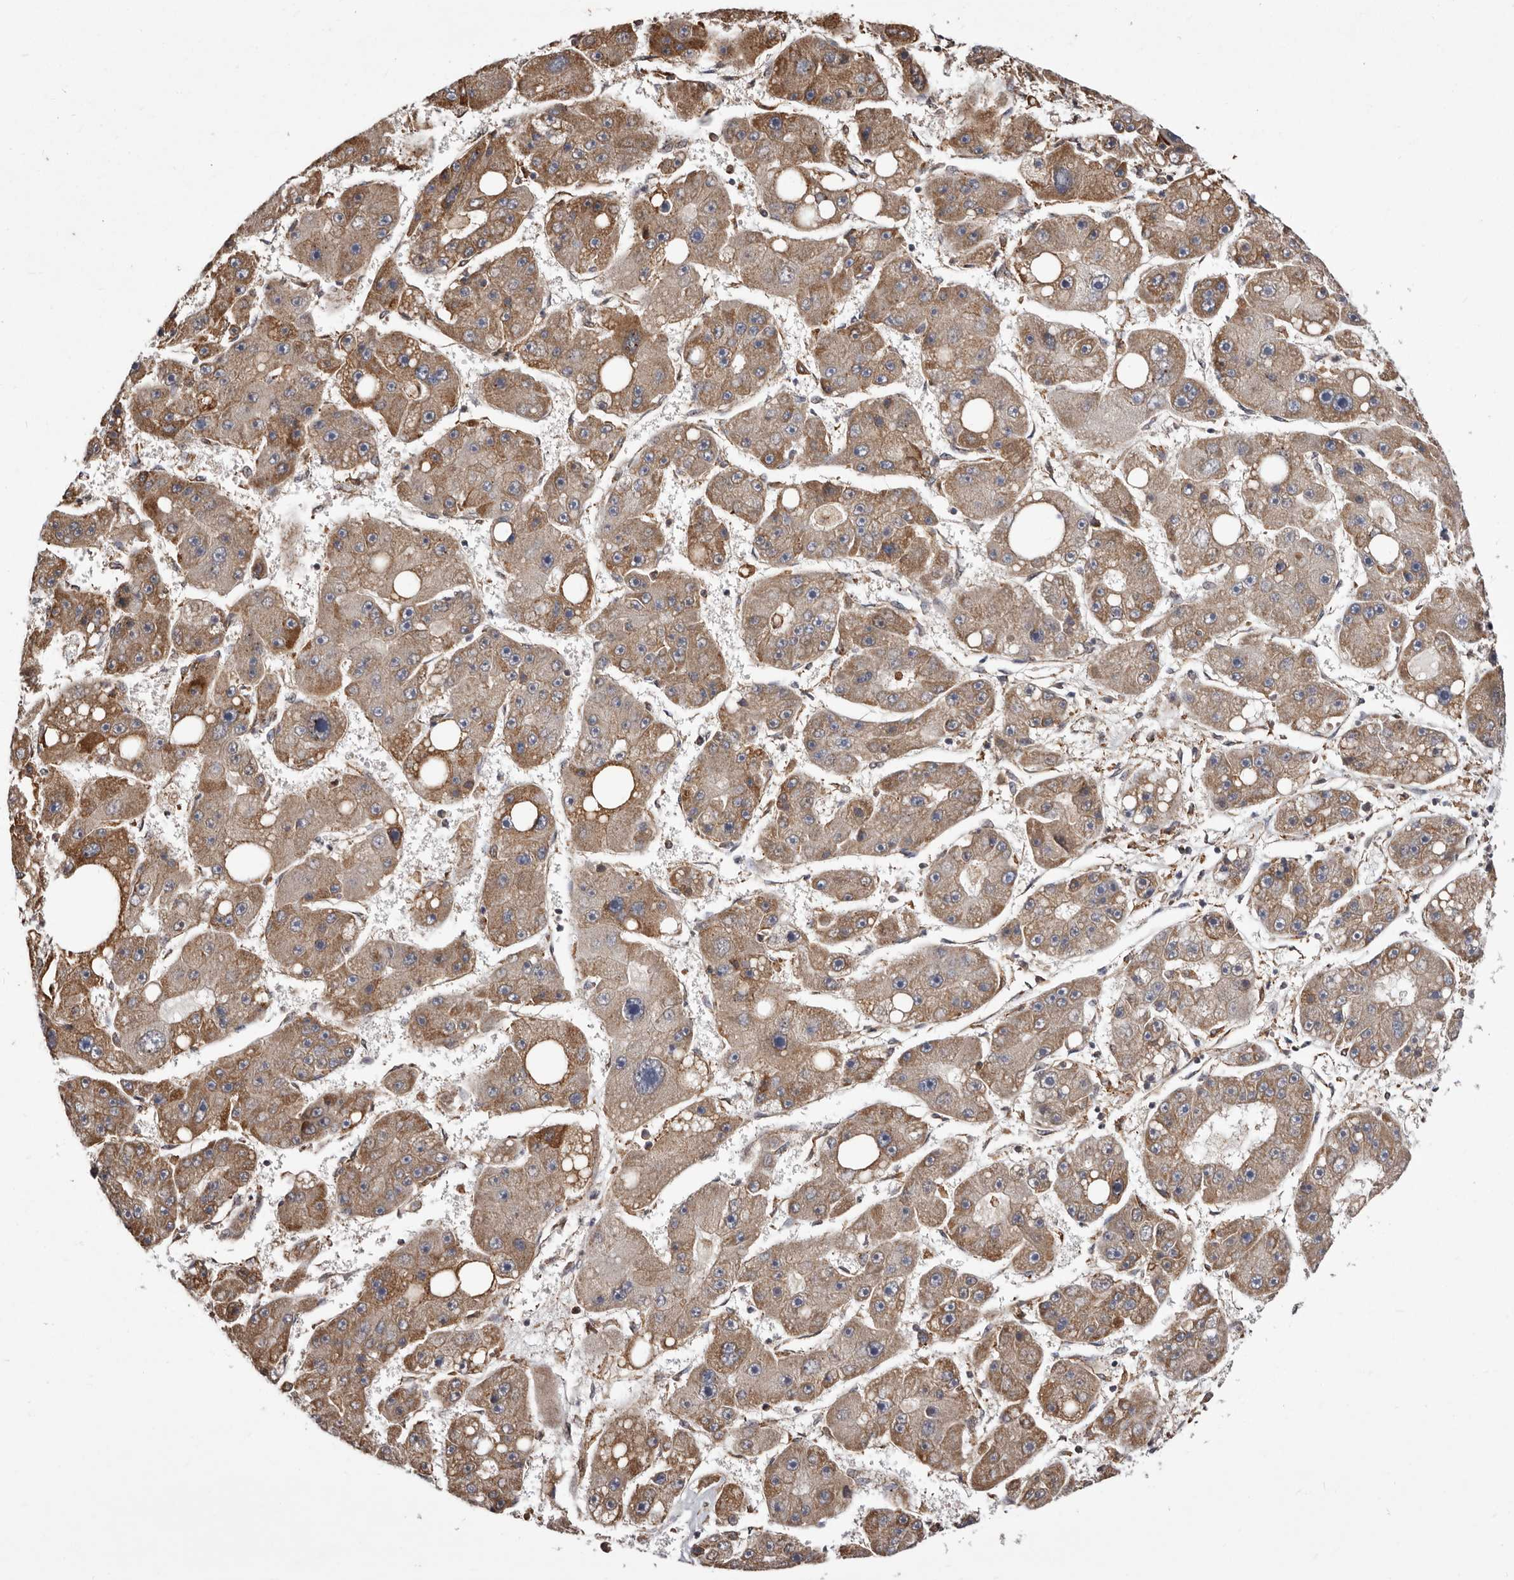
{"staining": {"intensity": "moderate", "quantity": ">75%", "location": "cytoplasmic/membranous"}, "tissue": "liver cancer", "cell_type": "Tumor cells", "image_type": "cancer", "snomed": [{"axis": "morphology", "description": "Carcinoma, Hepatocellular, NOS"}, {"axis": "topography", "description": "Liver"}], "caption": "Hepatocellular carcinoma (liver) stained with a brown dye reveals moderate cytoplasmic/membranous positive positivity in about >75% of tumor cells.", "gene": "RRM2B", "patient": {"sex": "female", "age": 61}}